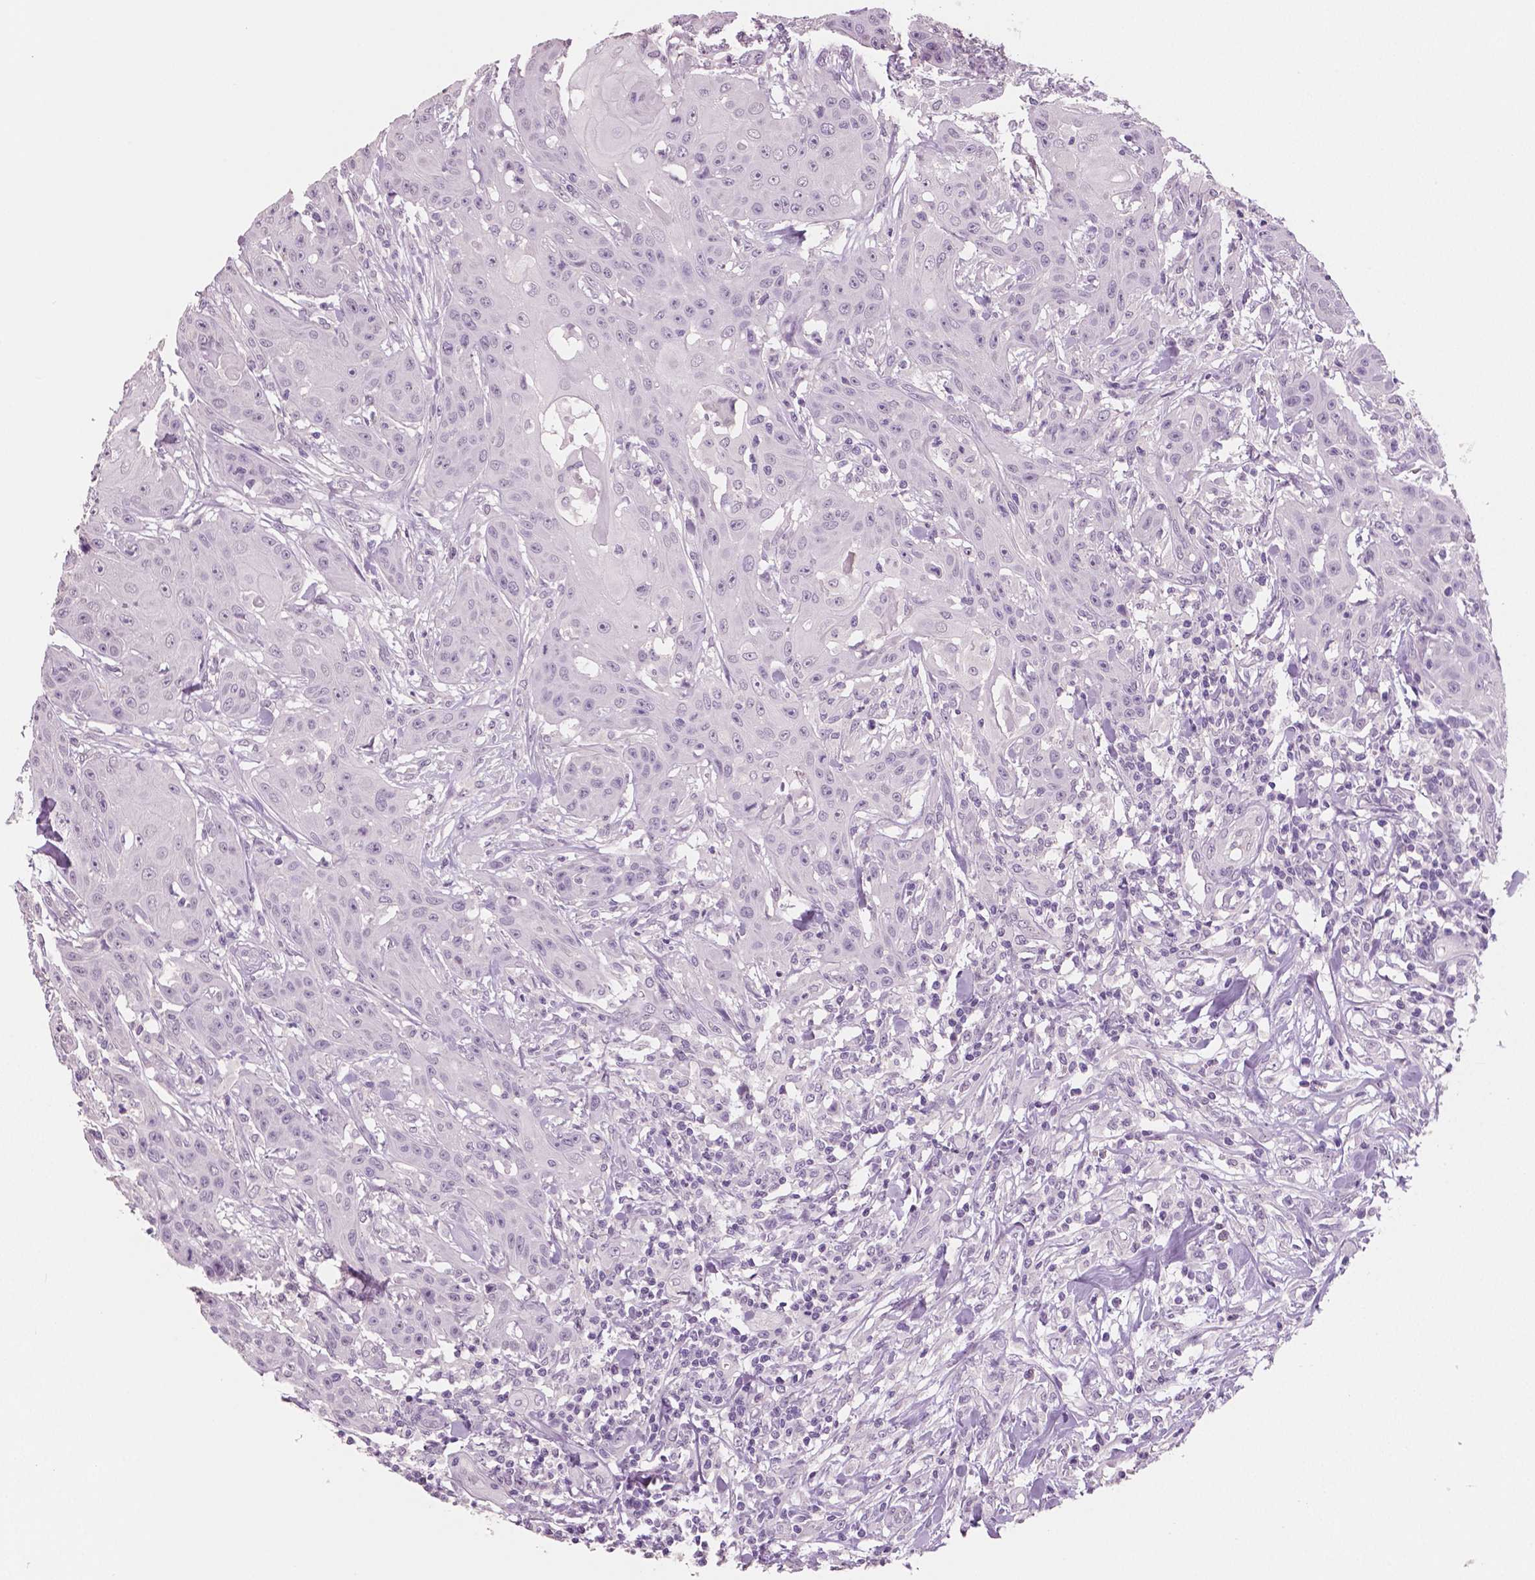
{"staining": {"intensity": "negative", "quantity": "none", "location": "none"}, "tissue": "head and neck cancer", "cell_type": "Tumor cells", "image_type": "cancer", "snomed": [{"axis": "morphology", "description": "Squamous cell carcinoma, NOS"}, {"axis": "topography", "description": "Oral tissue"}, {"axis": "topography", "description": "Head-Neck"}], "caption": "This is an immunohistochemistry (IHC) micrograph of human head and neck cancer (squamous cell carcinoma). There is no expression in tumor cells.", "gene": "NECAB2", "patient": {"sex": "female", "age": 55}}